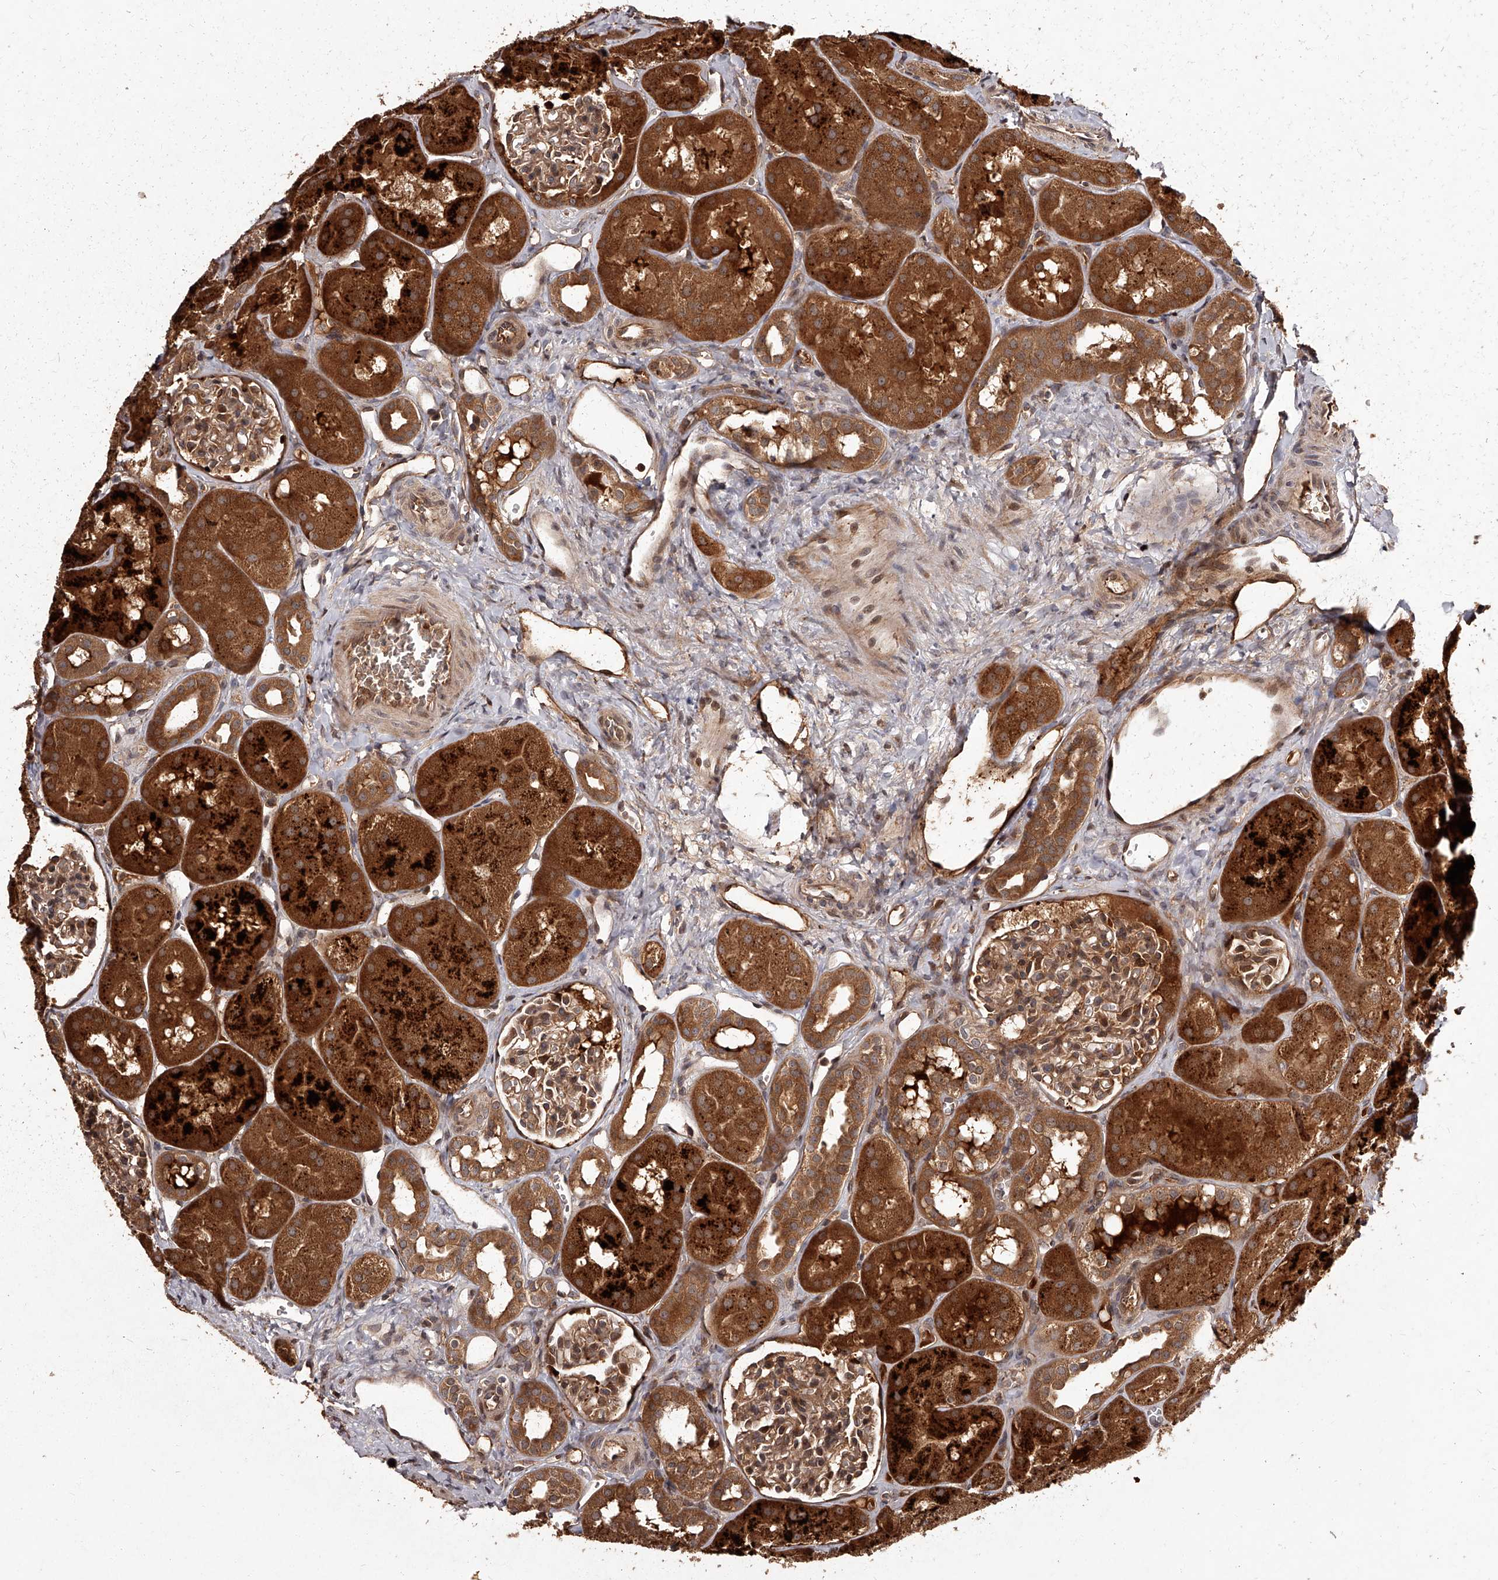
{"staining": {"intensity": "moderate", "quantity": "25%-75%", "location": "cytoplasmic/membranous"}, "tissue": "kidney", "cell_type": "Cells in glomeruli", "image_type": "normal", "snomed": [{"axis": "morphology", "description": "Normal tissue, NOS"}, {"axis": "topography", "description": "Kidney"}], "caption": "Unremarkable kidney was stained to show a protein in brown. There is medium levels of moderate cytoplasmic/membranous staining in about 25%-75% of cells in glomeruli.", "gene": "CRYZL1", "patient": {"sex": "male", "age": 16}}